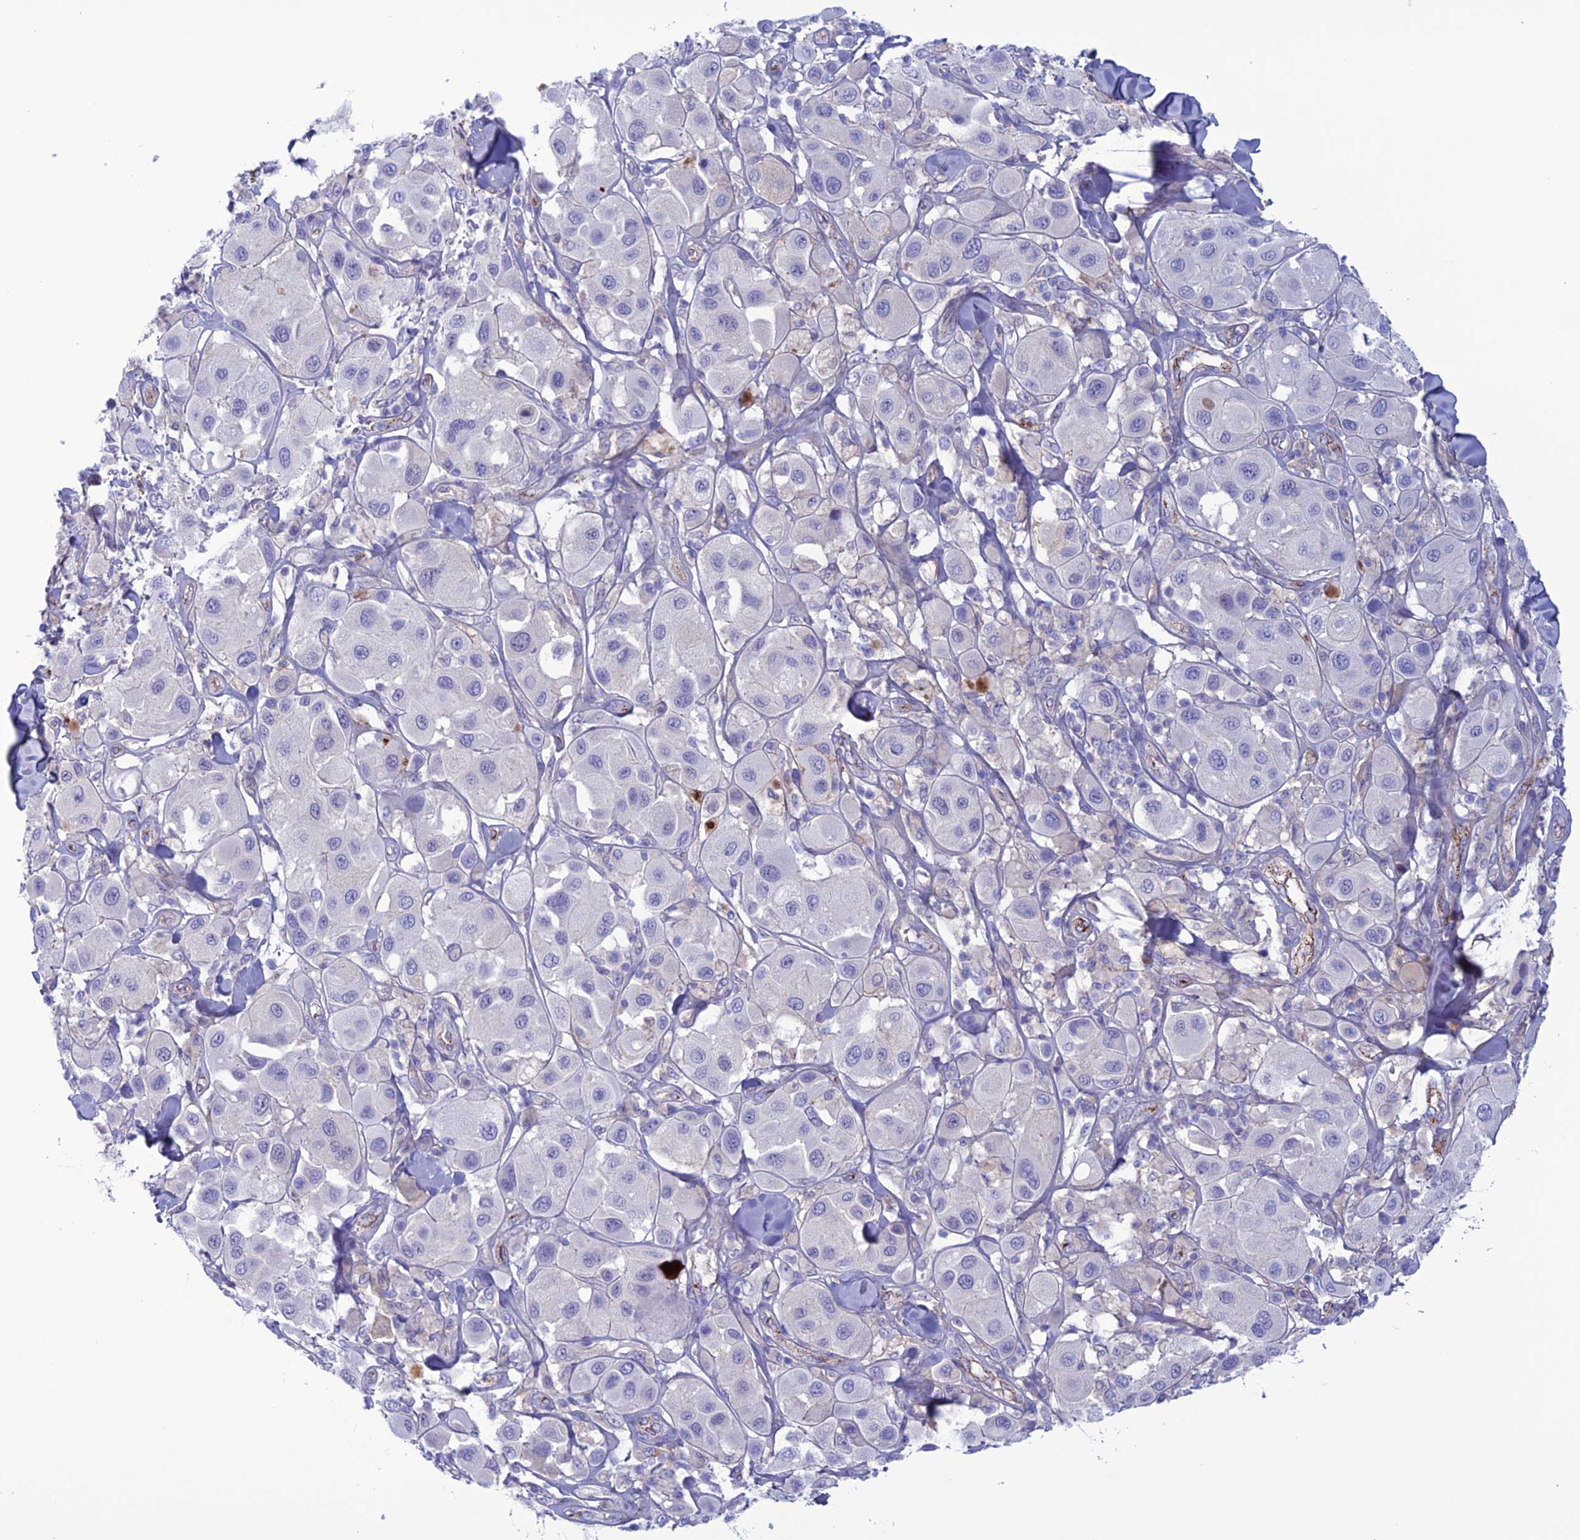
{"staining": {"intensity": "negative", "quantity": "none", "location": "none"}, "tissue": "melanoma", "cell_type": "Tumor cells", "image_type": "cancer", "snomed": [{"axis": "morphology", "description": "Malignant melanoma, Metastatic site"}, {"axis": "topography", "description": "Skin"}], "caption": "Melanoma was stained to show a protein in brown. There is no significant positivity in tumor cells. (DAB immunohistochemistry with hematoxylin counter stain).", "gene": "CDC42EP5", "patient": {"sex": "male", "age": 41}}